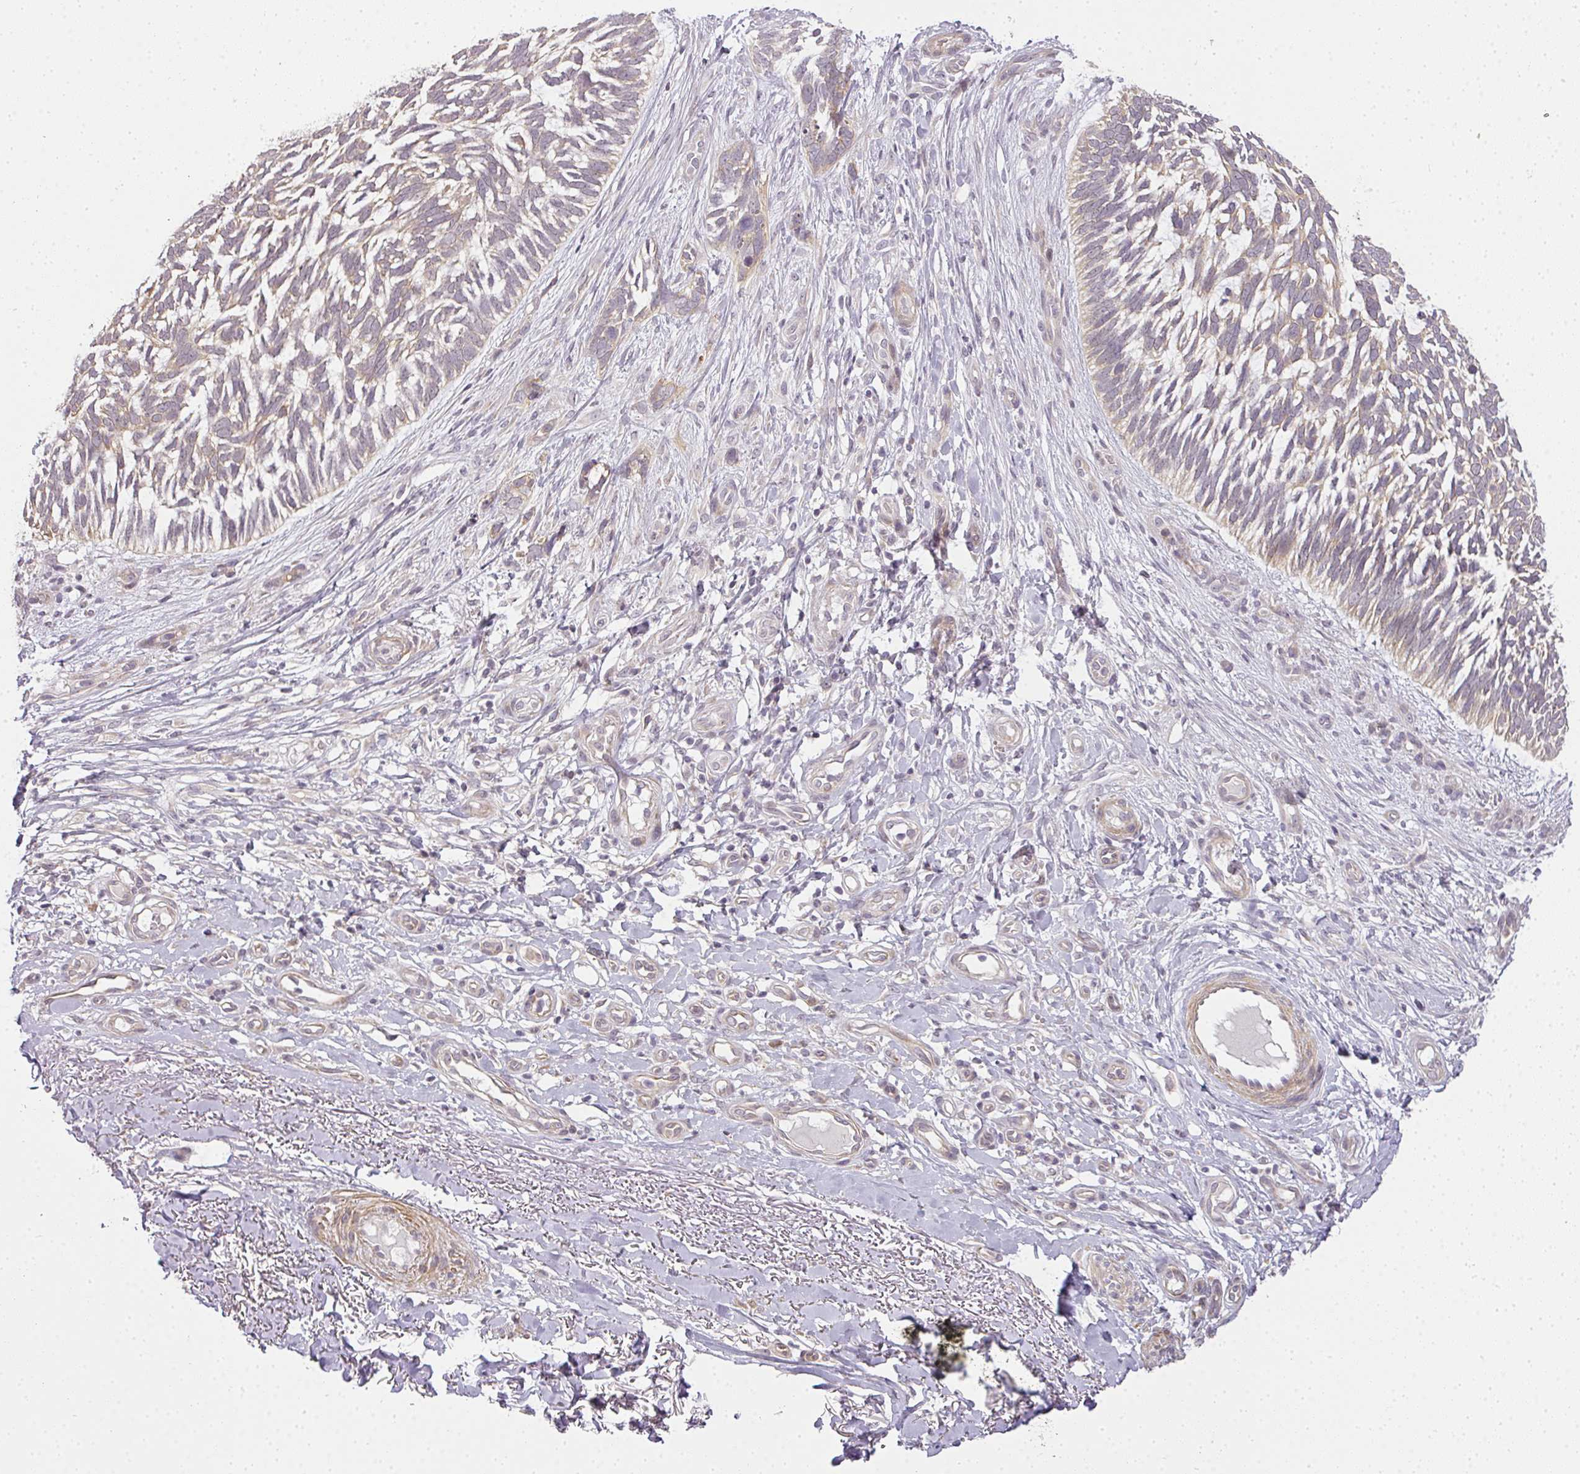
{"staining": {"intensity": "weak", "quantity": "25%-75%", "location": "cytoplasmic/membranous"}, "tissue": "skin cancer", "cell_type": "Tumor cells", "image_type": "cancer", "snomed": [{"axis": "morphology", "description": "Basal cell carcinoma"}, {"axis": "topography", "description": "Skin"}], "caption": "Immunohistochemistry micrograph of neoplastic tissue: basal cell carcinoma (skin) stained using immunohistochemistry (IHC) reveals low levels of weak protein expression localized specifically in the cytoplasmic/membranous of tumor cells, appearing as a cytoplasmic/membranous brown color.", "gene": "MED19", "patient": {"sex": "male", "age": 88}}